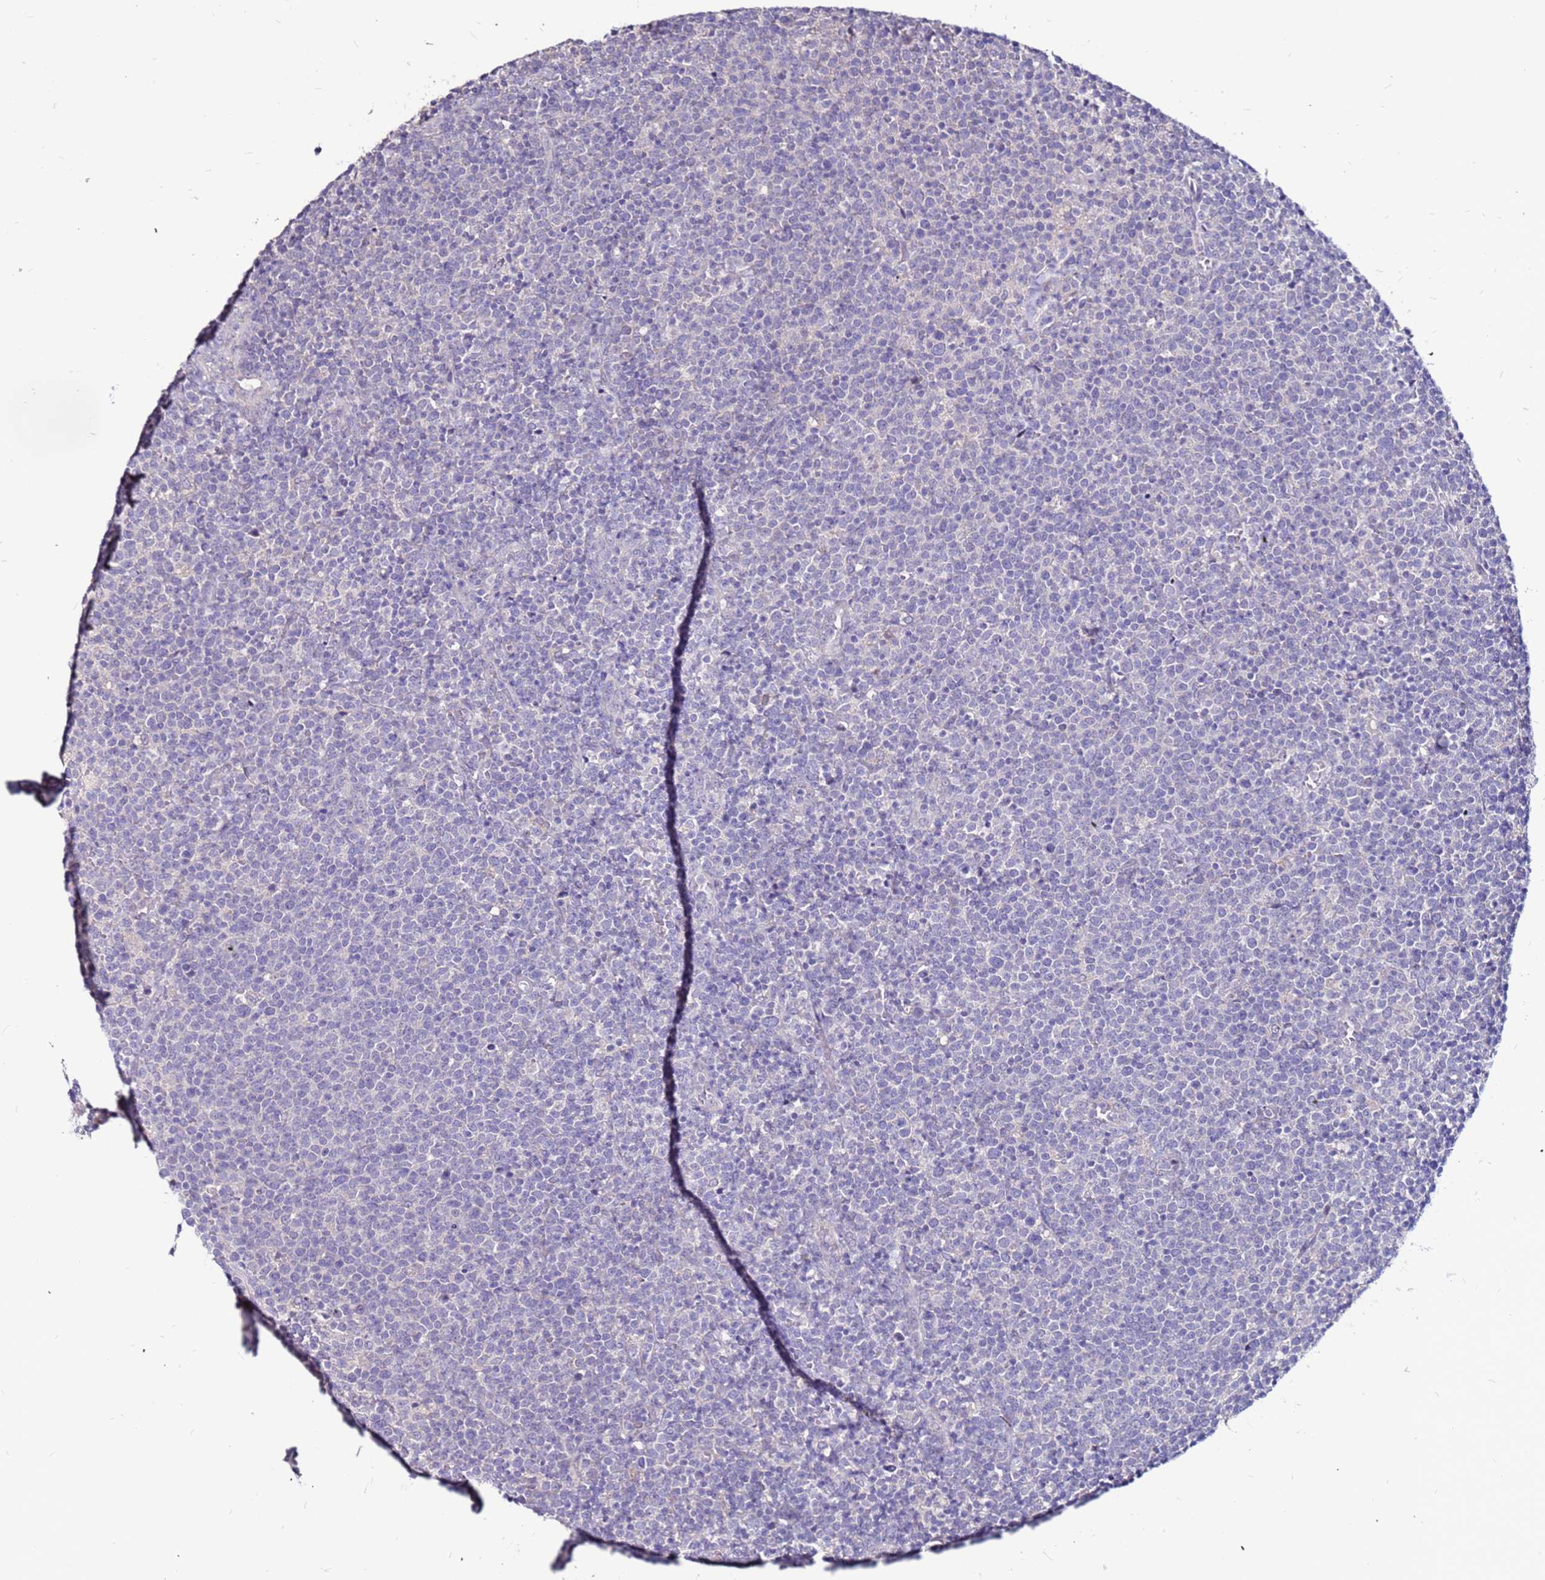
{"staining": {"intensity": "negative", "quantity": "none", "location": "none"}, "tissue": "lymphoma", "cell_type": "Tumor cells", "image_type": "cancer", "snomed": [{"axis": "morphology", "description": "Malignant lymphoma, non-Hodgkin's type, High grade"}, {"axis": "topography", "description": "Lymph node"}], "caption": "This is an IHC image of lymphoma. There is no staining in tumor cells.", "gene": "SLC44A3", "patient": {"sex": "male", "age": 61}}